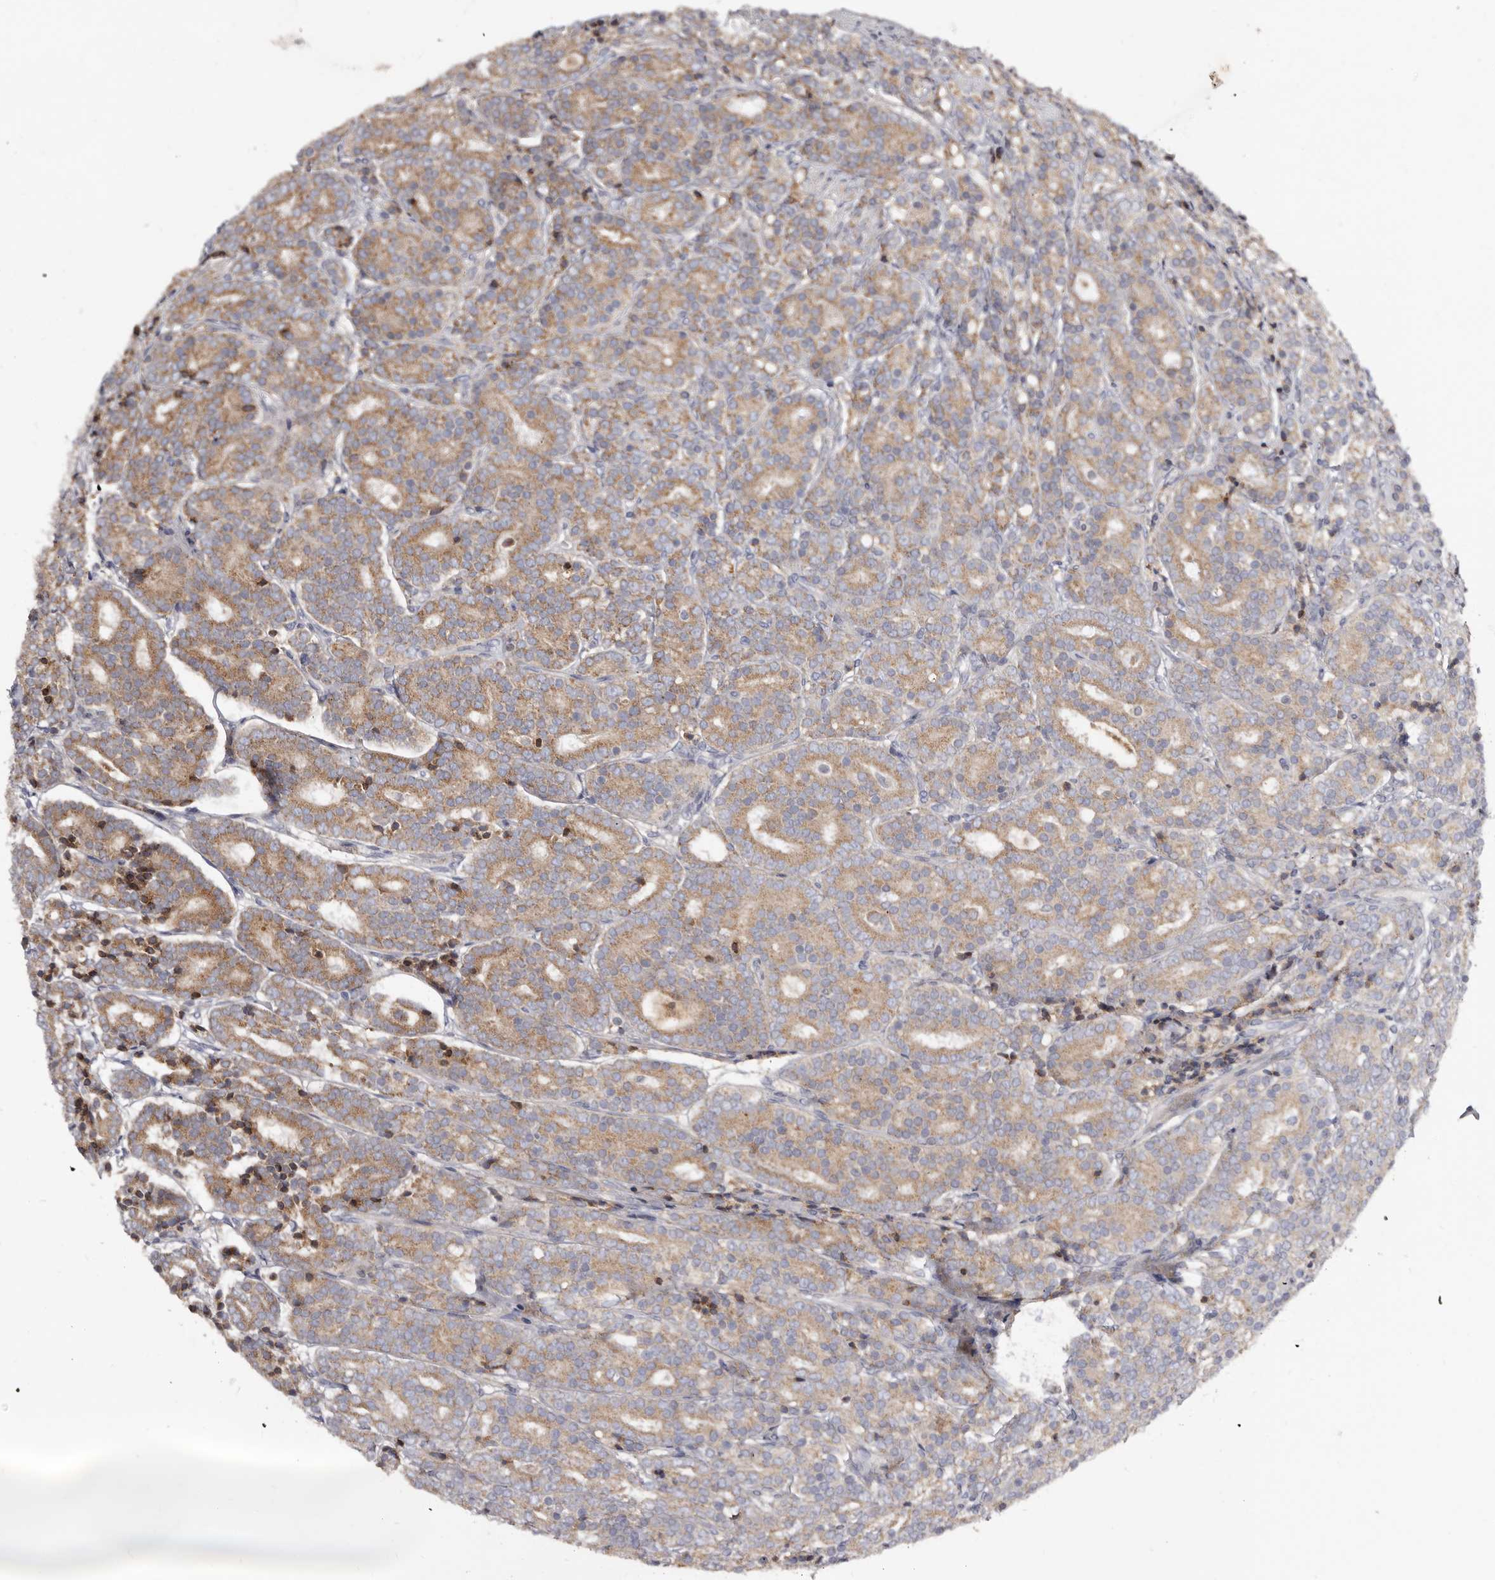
{"staining": {"intensity": "moderate", "quantity": ">75%", "location": "cytoplasmic/membranous"}, "tissue": "prostate cancer", "cell_type": "Tumor cells", "image_type": "cancer", "snomed": [{"axis": "morphology", "description": "Adenocarcinoma, High grade"}, {"axis": "topography", "description": "Prostate"}], "caption": "Moderate cytoplasmic/membranous staining for a protein is seen in about >75% of tumor cells of prostate cancer (high-grade adenocarcinoma) using immunohistochemistry.", "gene": "ASIC5", "patient": {"sex": "male", "age": 62}}